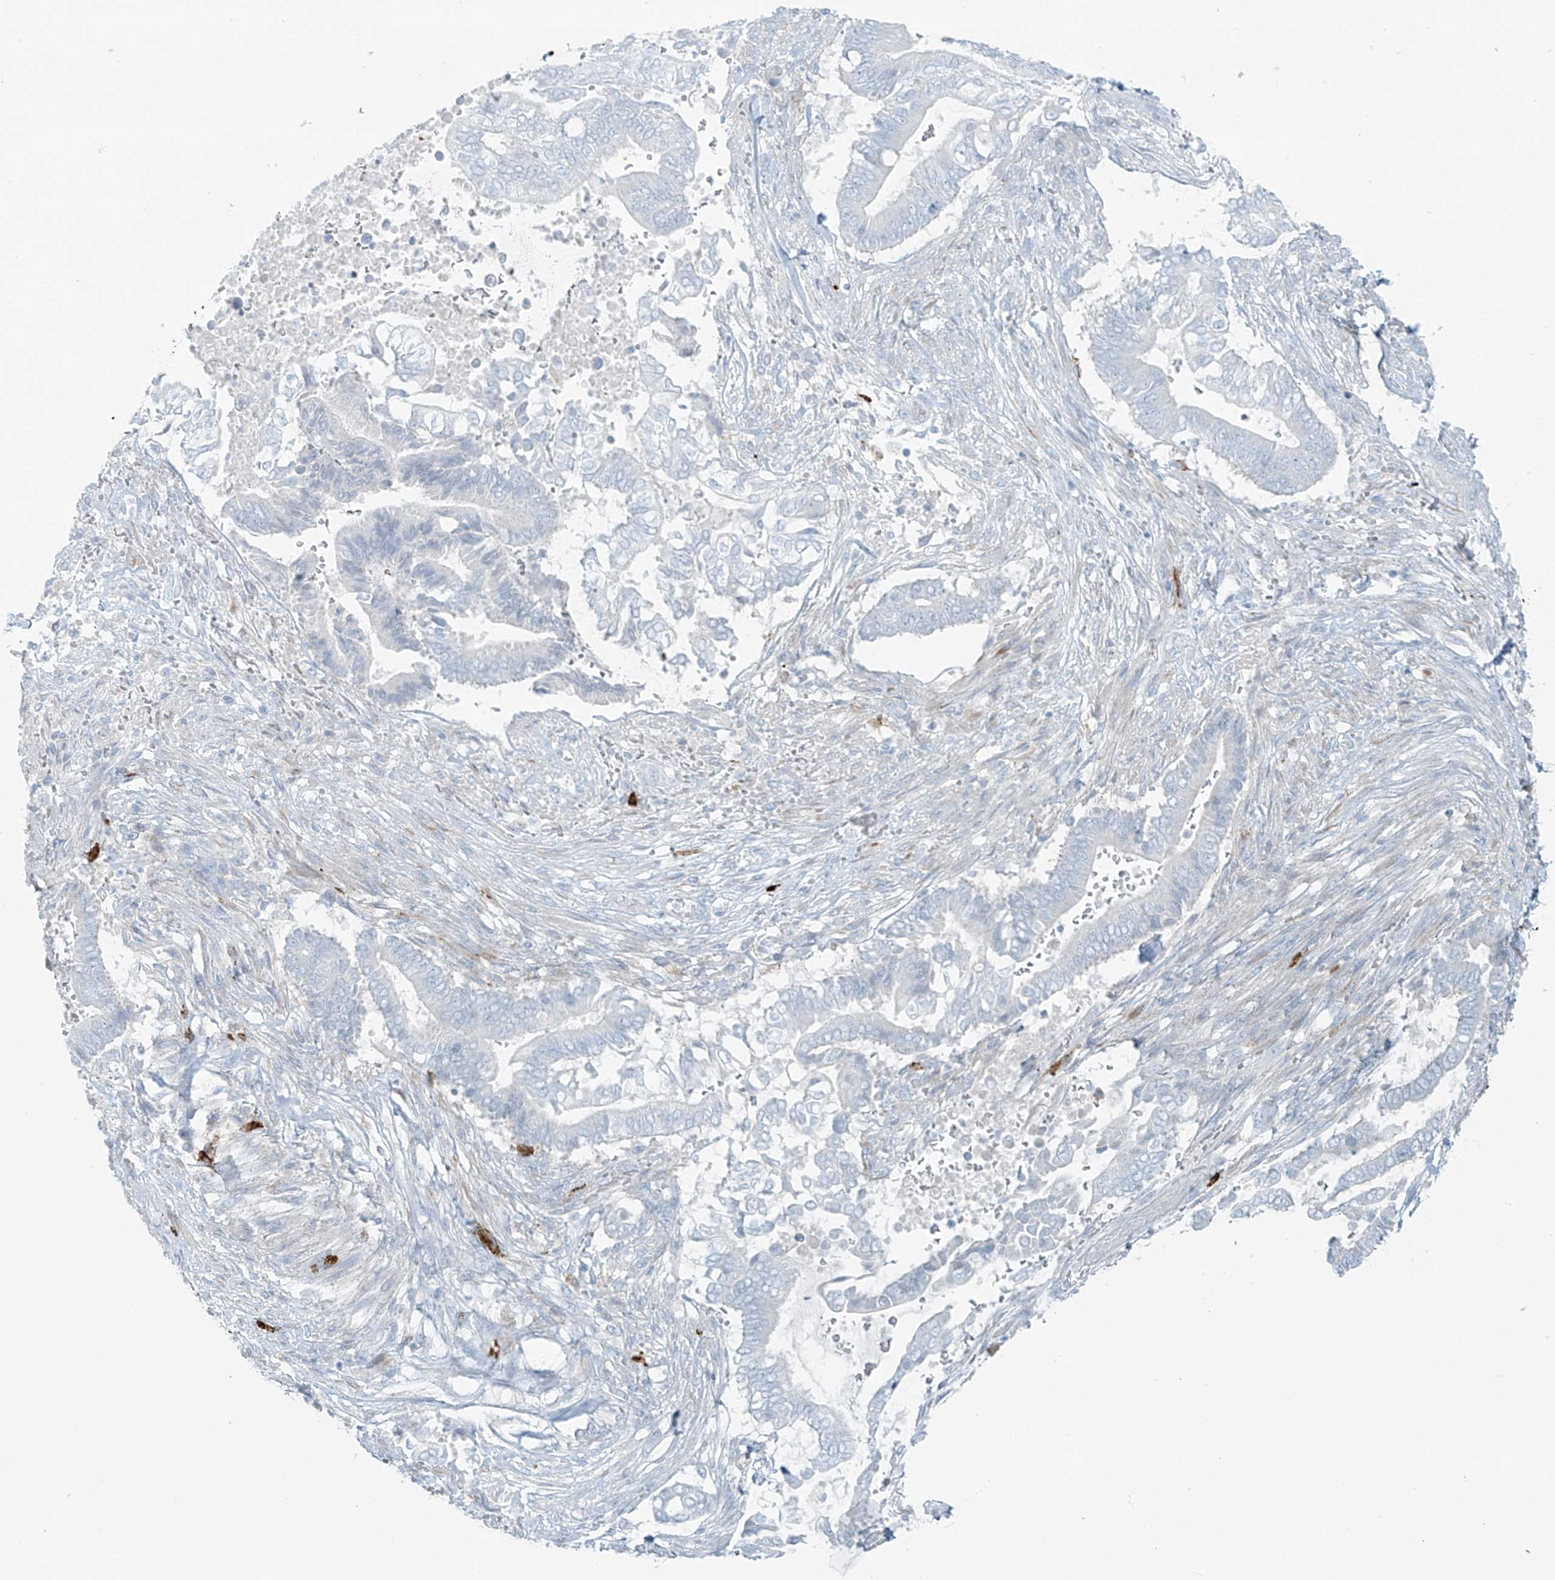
{"staining": {"intensity": "negative", "quantity": "none", "location": "none"}, "tissue": "pancreatic cancer", "cell_type": "Tumor cells", "image_type": "cancer", "snomed": [{"axis": "morphology", "description": "Adenocarcinoma, NOS"}, {"axis": "topography", "description": "Pancreas"}], "caption": "An image of pancreatic cancer stained for a protein displays no brown staining in tumor cells. Brightfield microscopy of immunohistochemistry stained with DAB (brown) and hematoxylin (blue), captured at high magnification.", "gene": "SLC25A43", "patient": {"sex": "male", "age": 68}}